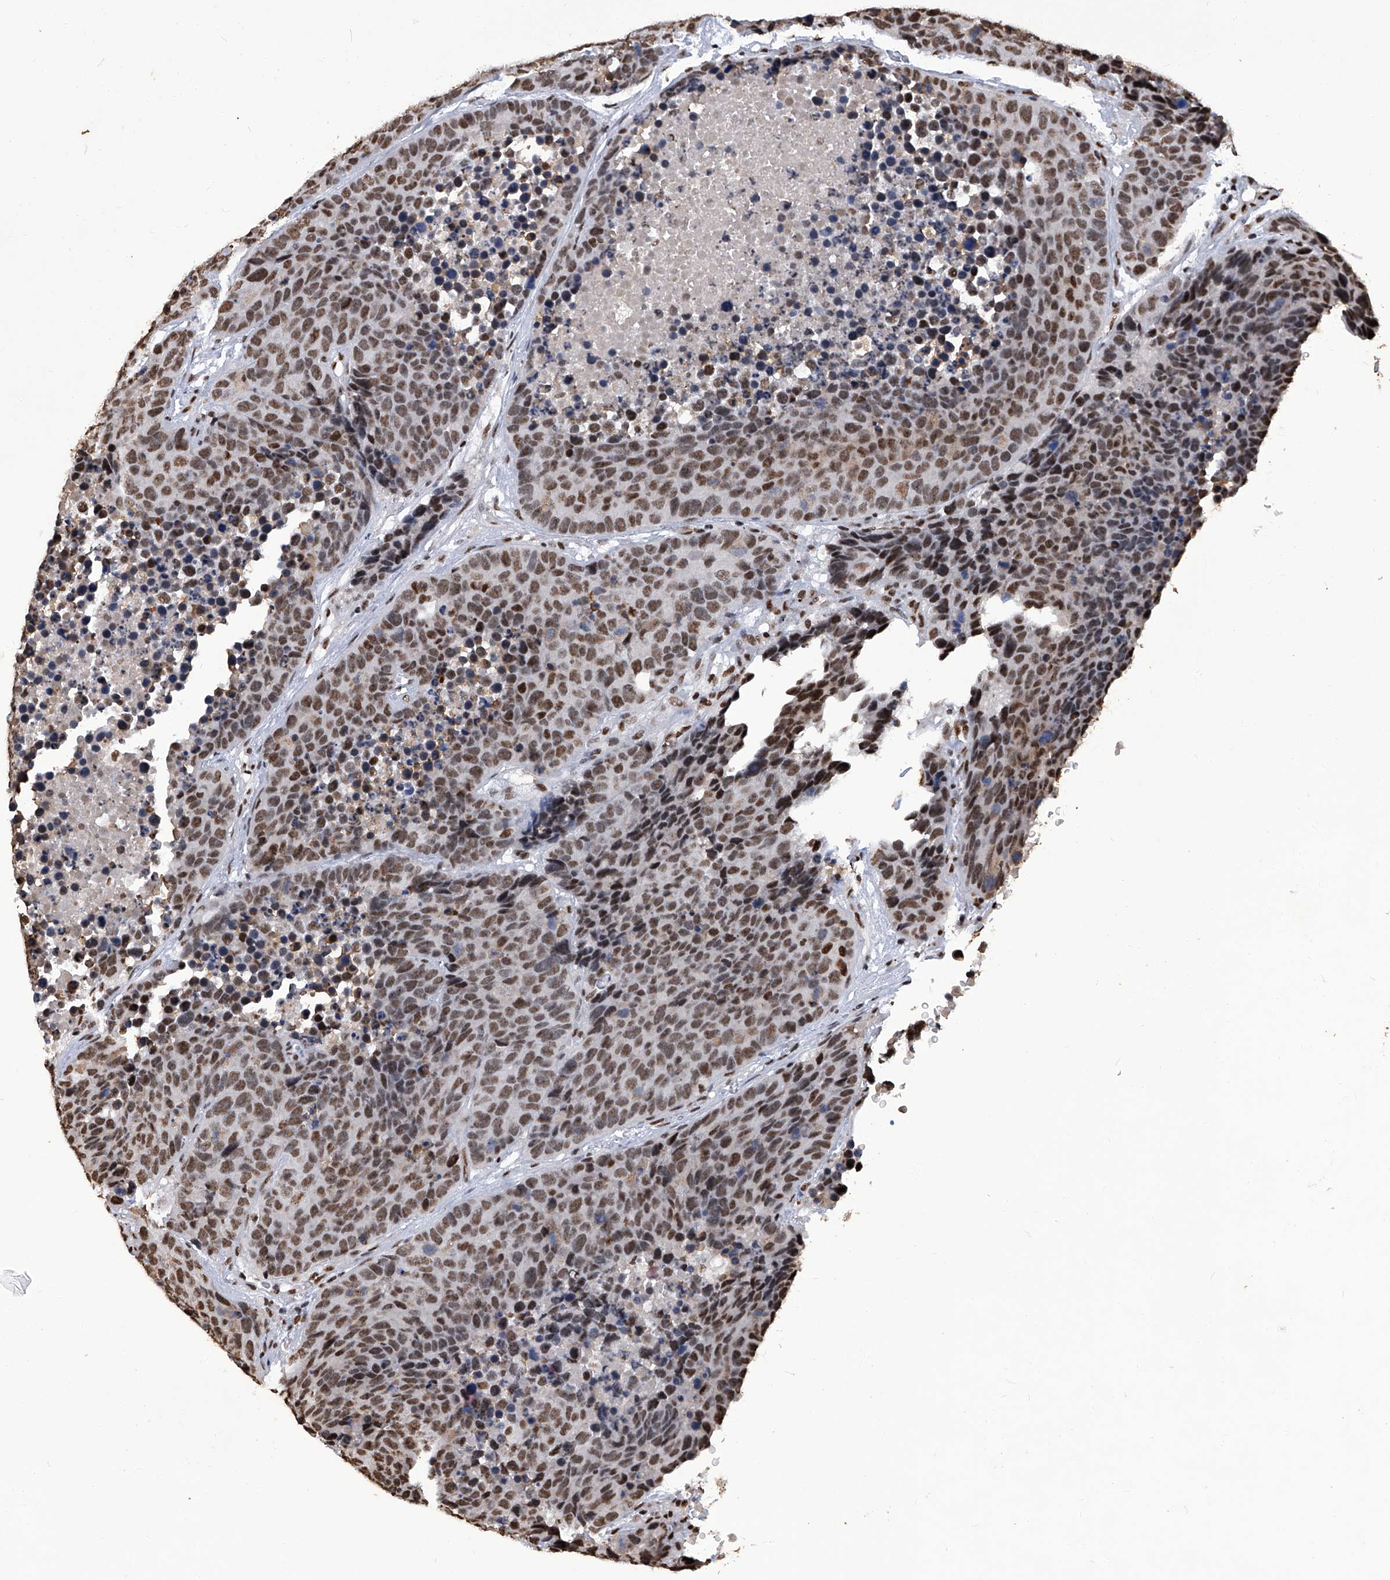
{"staining": {"intensity": "moderate", "quantity": ">75%", "location": "nuclear"}, "tissue": "carcinoid", "cell_type": "Tumor cells", "image_type": "cancer", "snomed": [{"axis": "morphology", "description": "Carcinoid, malignant, NOS"}, {"axis": "topography", "description": "Lung"}], "caption": "Carcinoid (malignant) stained with a protein marker shows moderate staining in tumor cells.", "gene": "HBP1", "patient": {"sex": "male", "age": 60}}